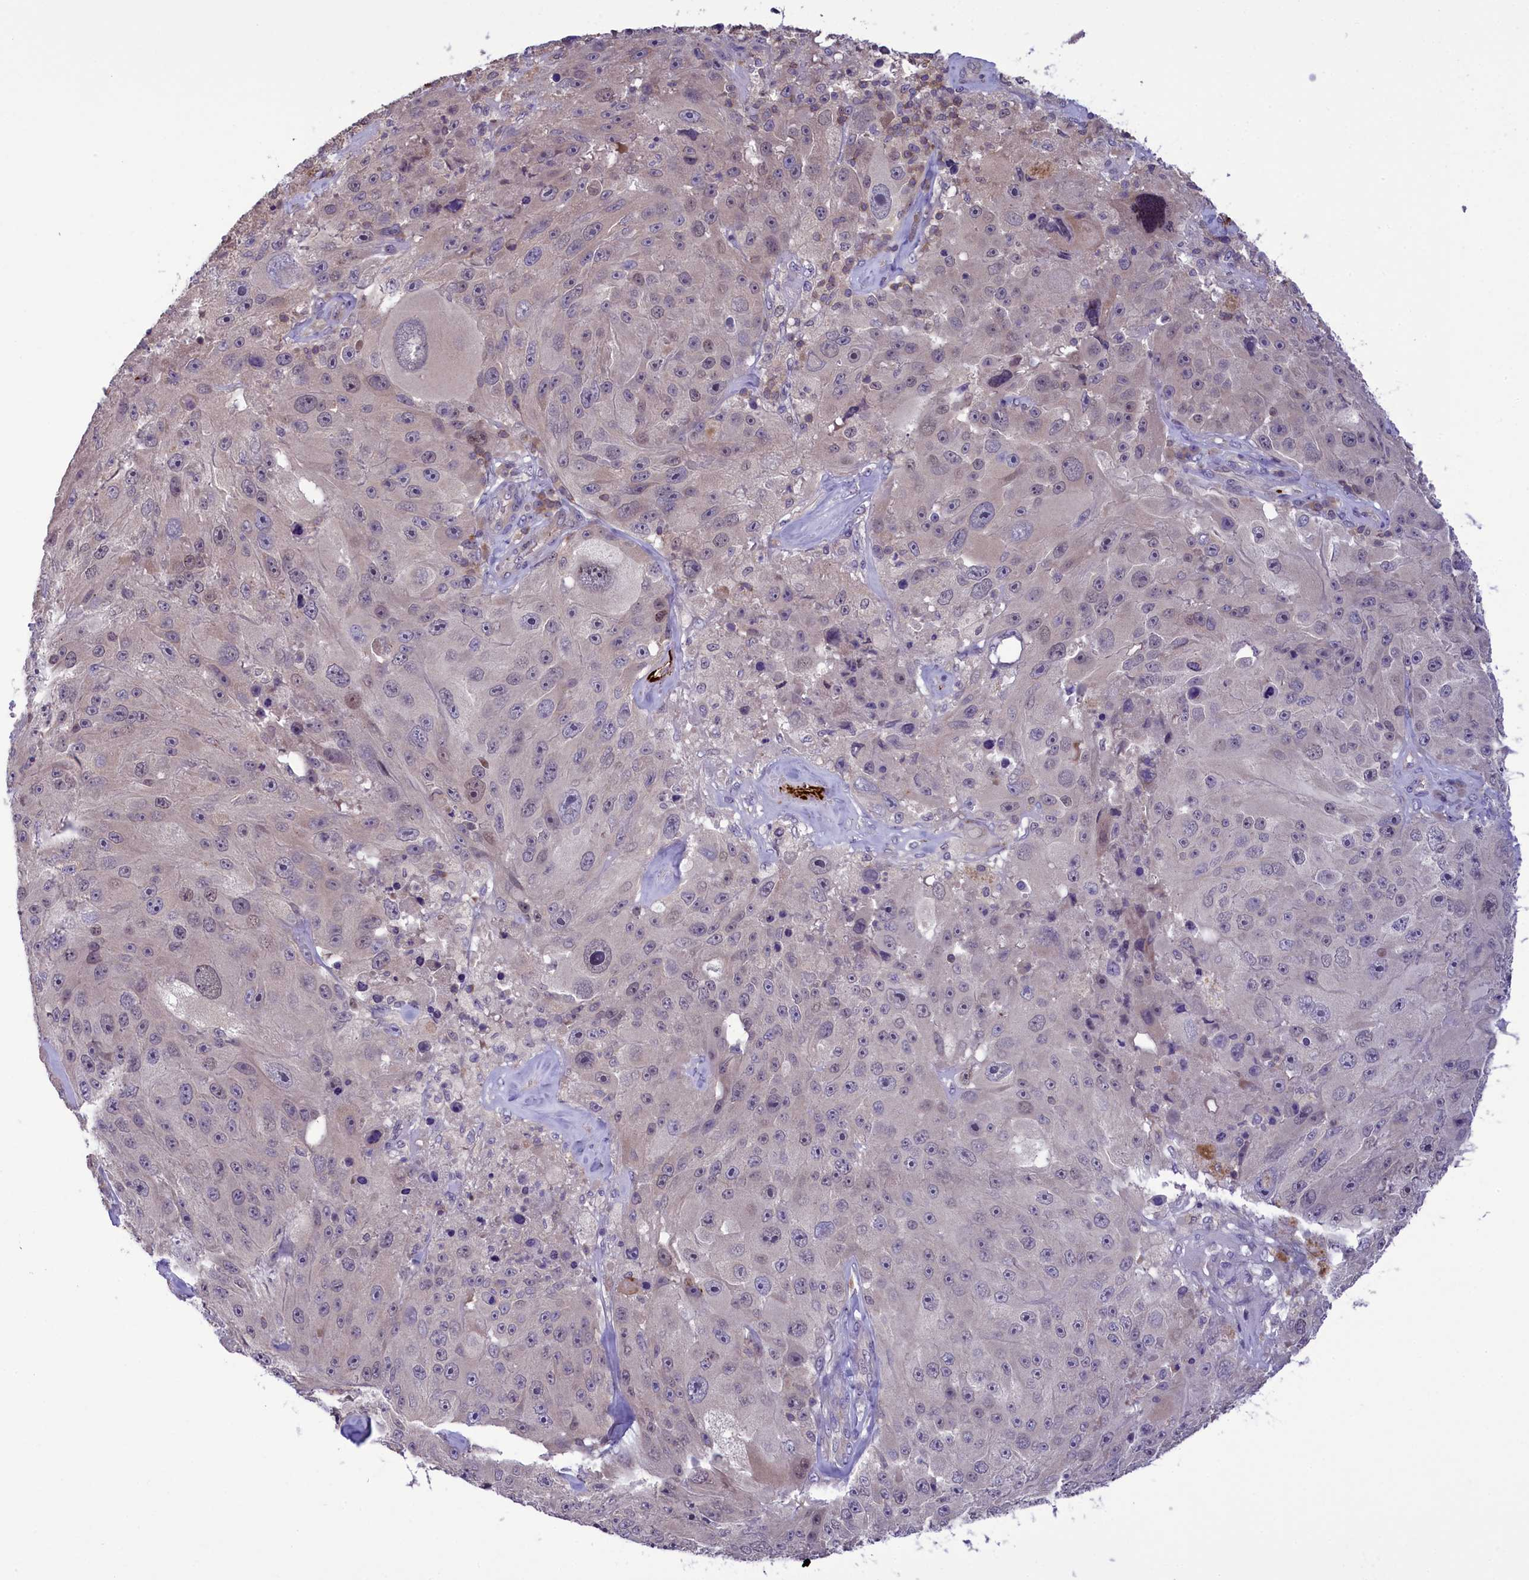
{"staining": {"intensity": "negative", "quantity": "none", "location": "none"}, "tissue": "melanoma", "cell_type": "Tumor cells", "image_type": "cancer", "snomed": [{"axis": "morphology", "description": "Malignant melanoma, Metastatic site"}, {"axis": "topography", "description": "Lymph node"}], "caption": "Immunohistochemical staining of human malignant melanoma (metastatic site) shows no significant staining in tumor cells.", "gene": "HEATR3", "patient": {"sex": "male", "age": 62}}